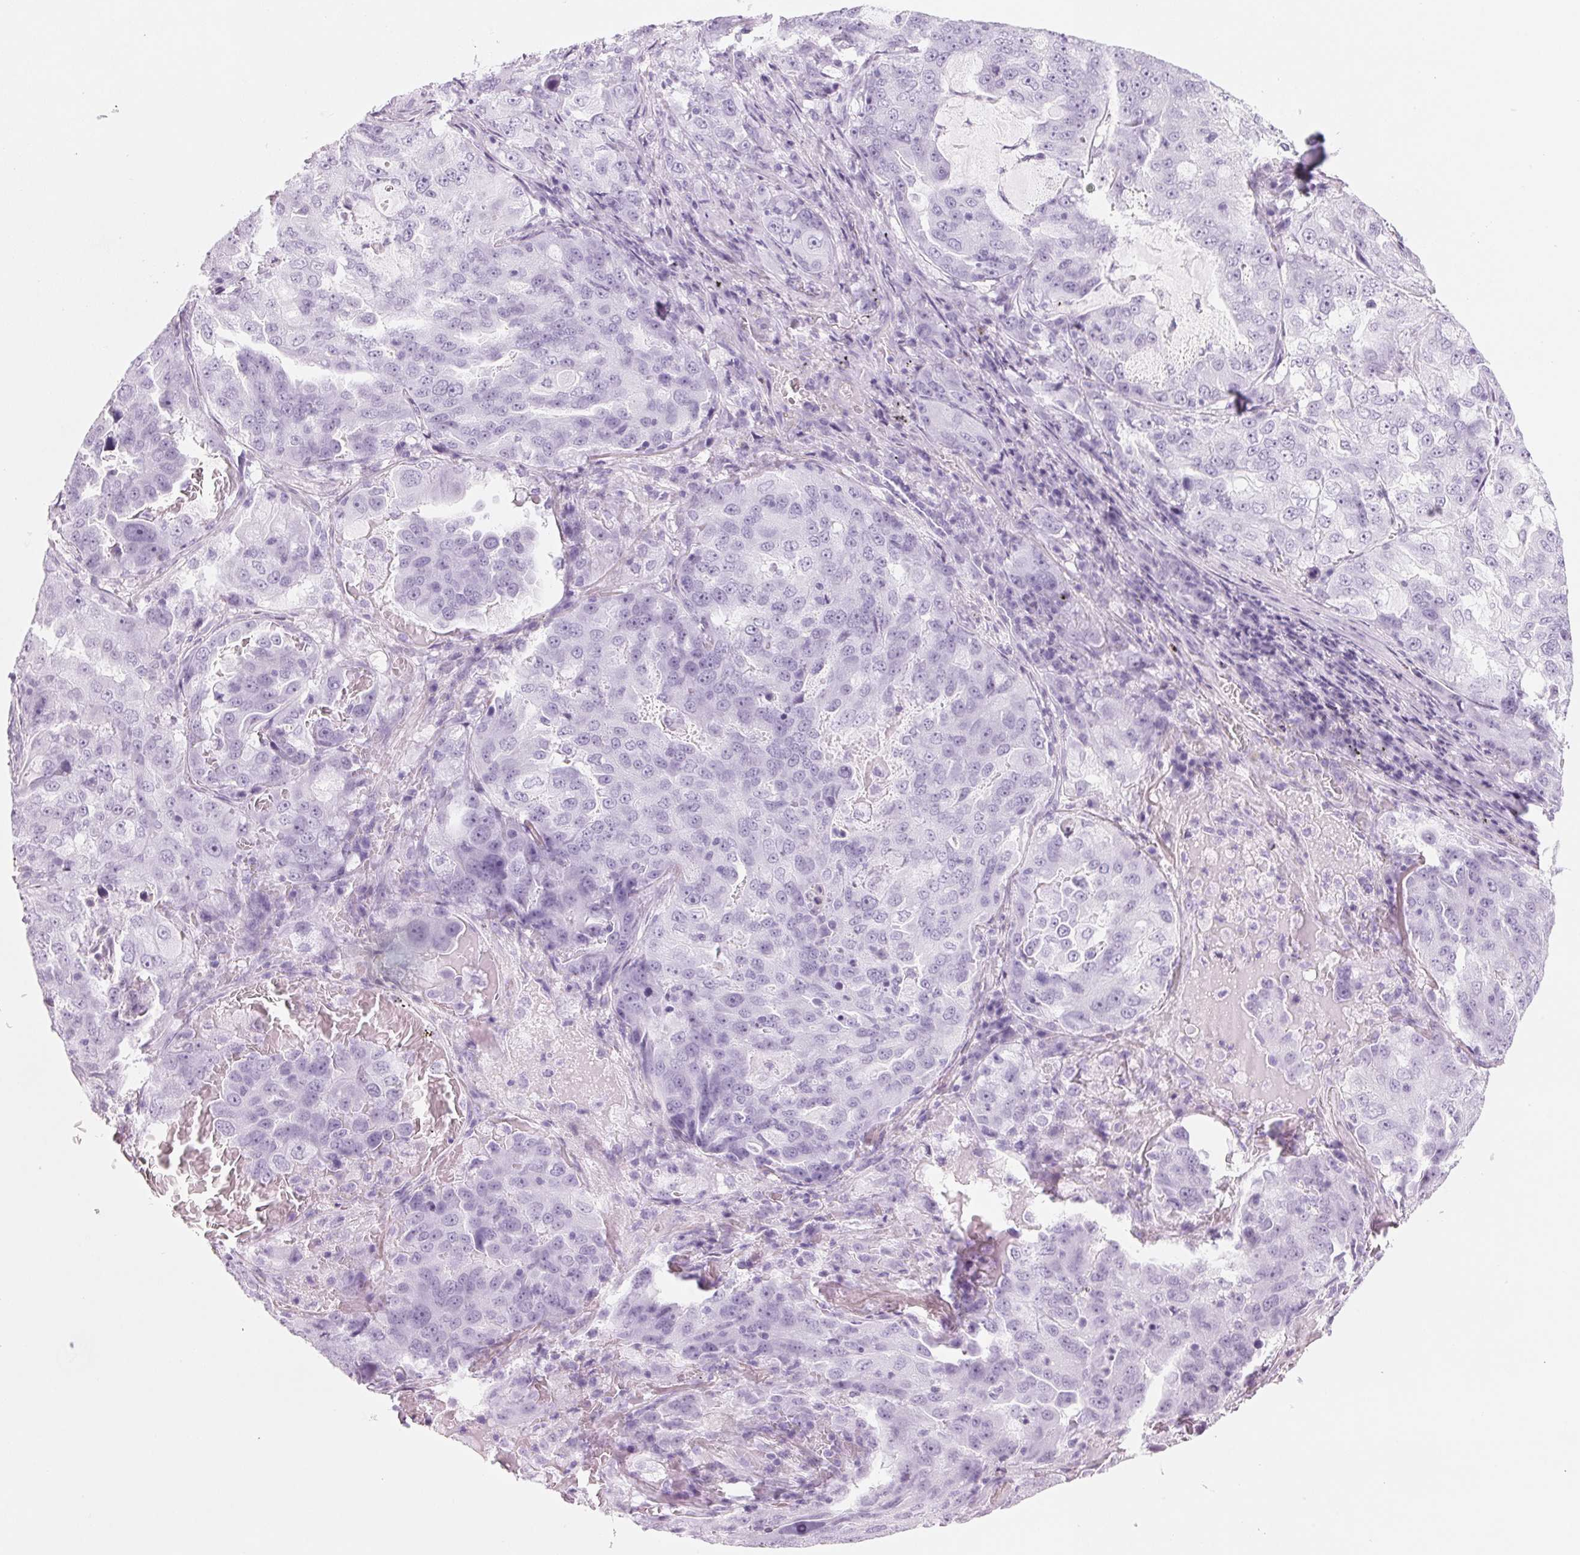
{"staining": {"intensity": "negative", "quantity": "none", "location": "none"}, "tissue": "lung cancer", "cell_type": "Tumor cells", "image_type": "cancer", "snomed": [{"axis": "morphology", "description": "Adenocarcinoma, NOS"}, {"axis": "topography", "description": "Lung"}], "caption": "There is no significant staining in tumor cells of lung cancer.", "gene": "DNTTIP2", "patient": {"sex": "female", "age": 61}}